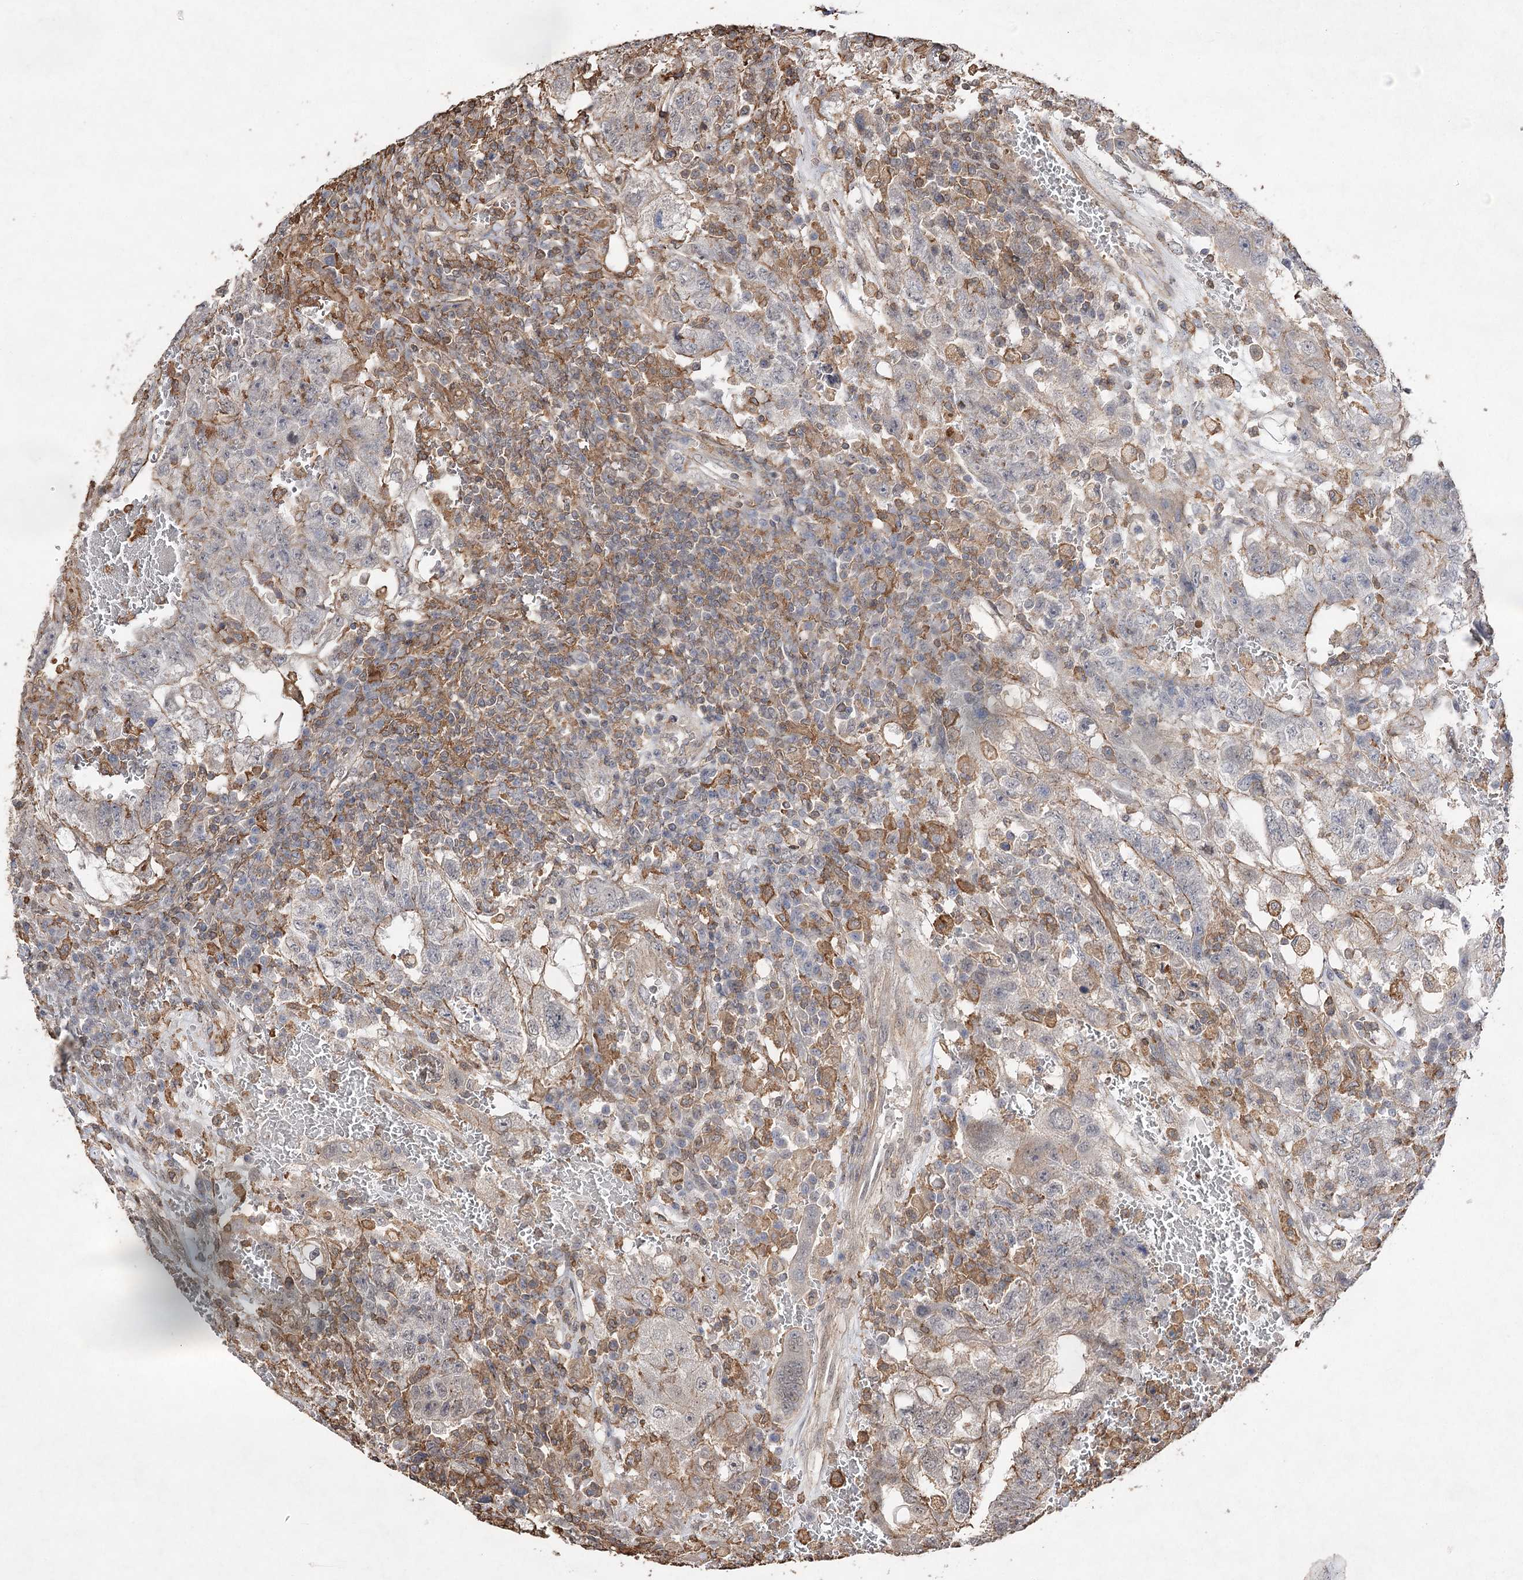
{"staining": {"intensity": "moderate", "quantity": "<25%", "location": "cytoplasmic/membranous"}, "tissue": "testis cancer", "cell_type": "Tumor cells", "image_type": "cancer", "snomed": [{"axis": "morphology", "description": "Carcinoma, Embryonal, NOS"}, {"axis": "topography", "description": "Testis"}], "caption": "Immunohistochemical staining of embryonal carcinoma (testis) shows low levels of moderate cytoplasmic/membranous positivity in approximately <25% of tumor cells.", "gene": "OBSL1", "patient": {"sex": "male", "age": 26}}